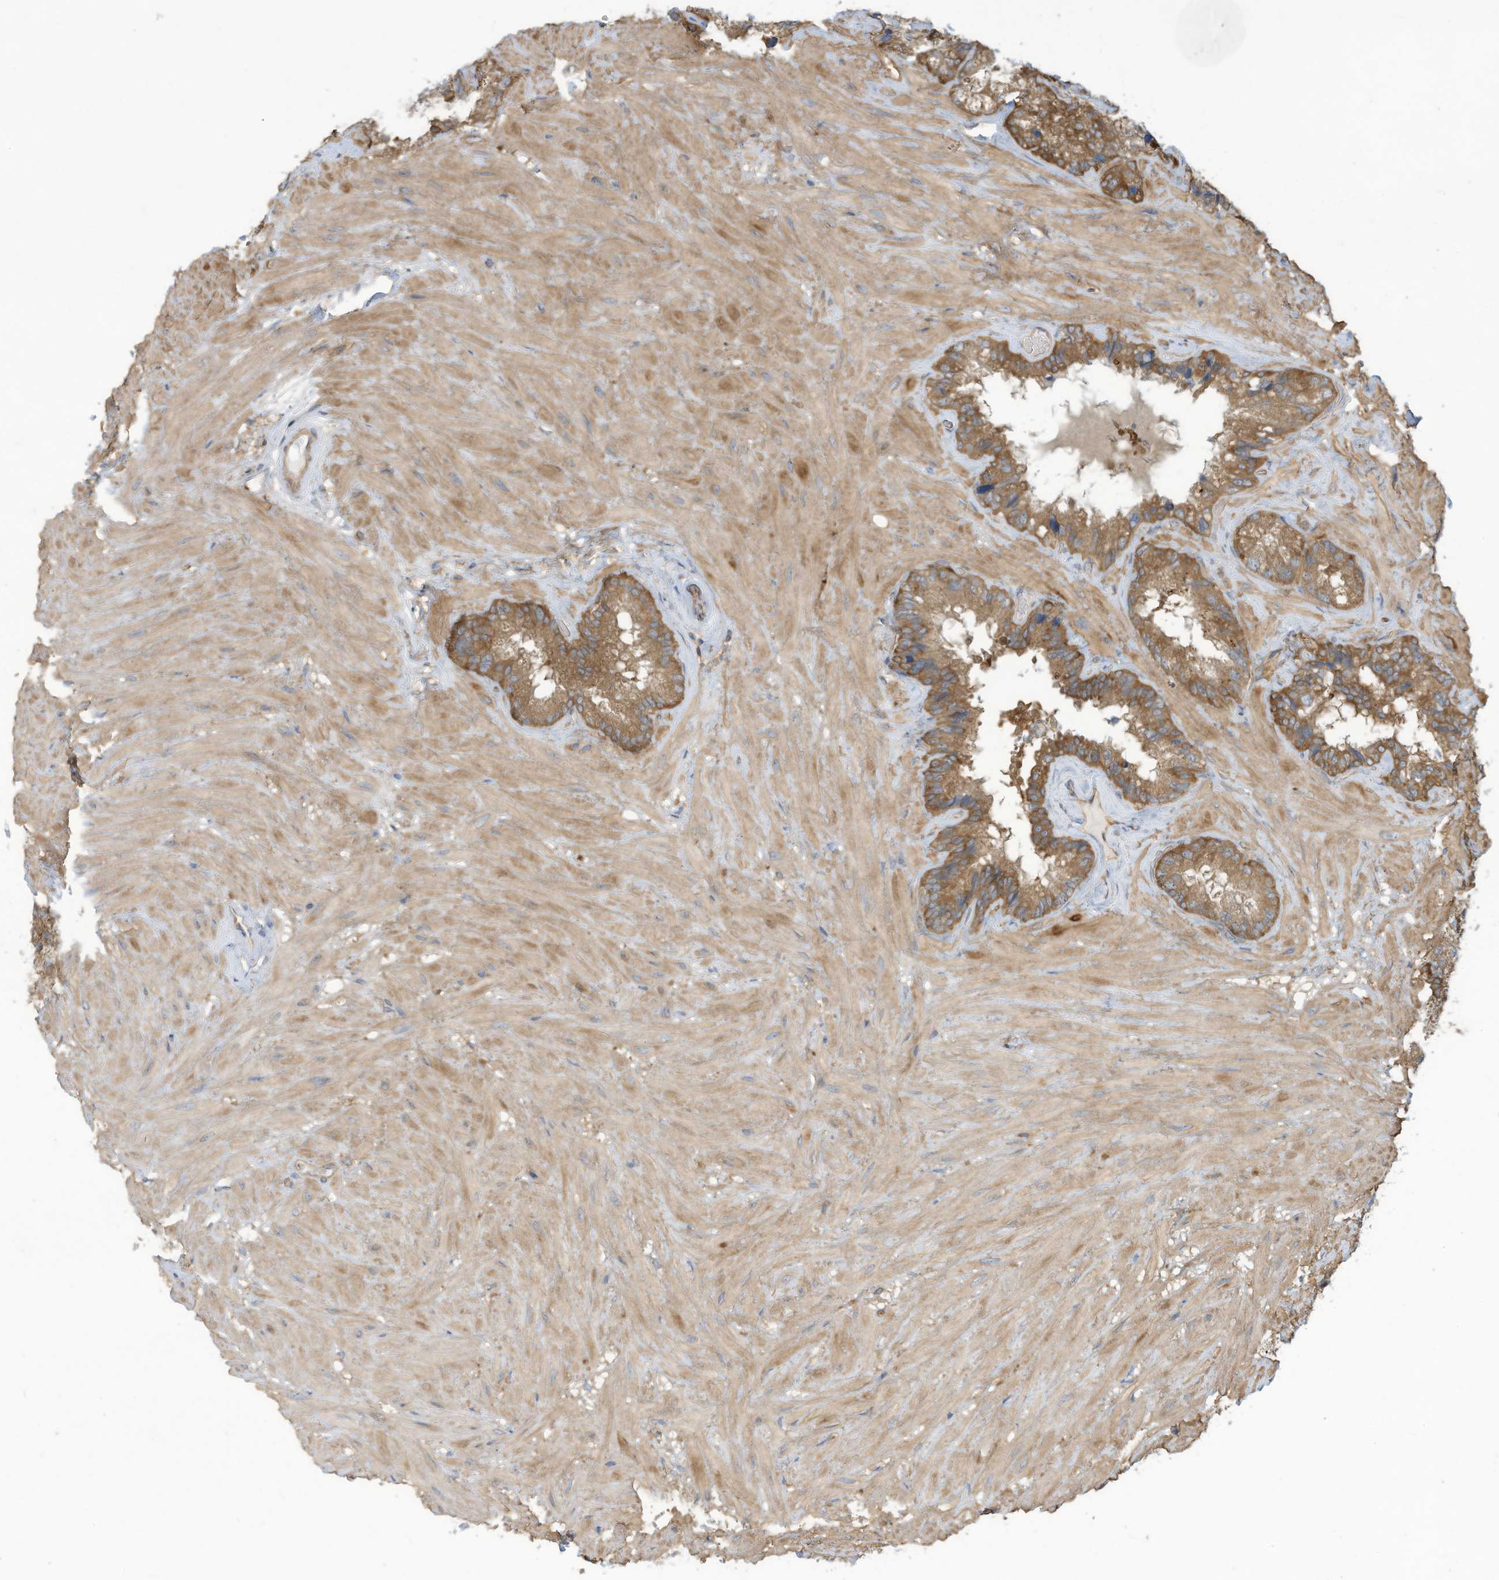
{"staining": {"intensity": "moderate", "quantity": ">75%", "location": "cytoplasmic/membranous"}, "tissue": "seminal vesicle", "cell_type": "Glandular cells", "image_type": "normal", "snomed": [{"axis": "morphology", "description": "Normal tissue, NOS"}, {"axis": "topography", "description": "Prostate"}, {"axis": "topography", "description": "Seminal veicle"}], "caption": "Immunohistochemical staining of unremarkable human seminal vesicle reveals >75% levels of moderate cytoplasmic/membranous protein expression in about >75% of glandular cells.", "gene": "ADI1", "patient": {"sex": "male", "age": 68}}